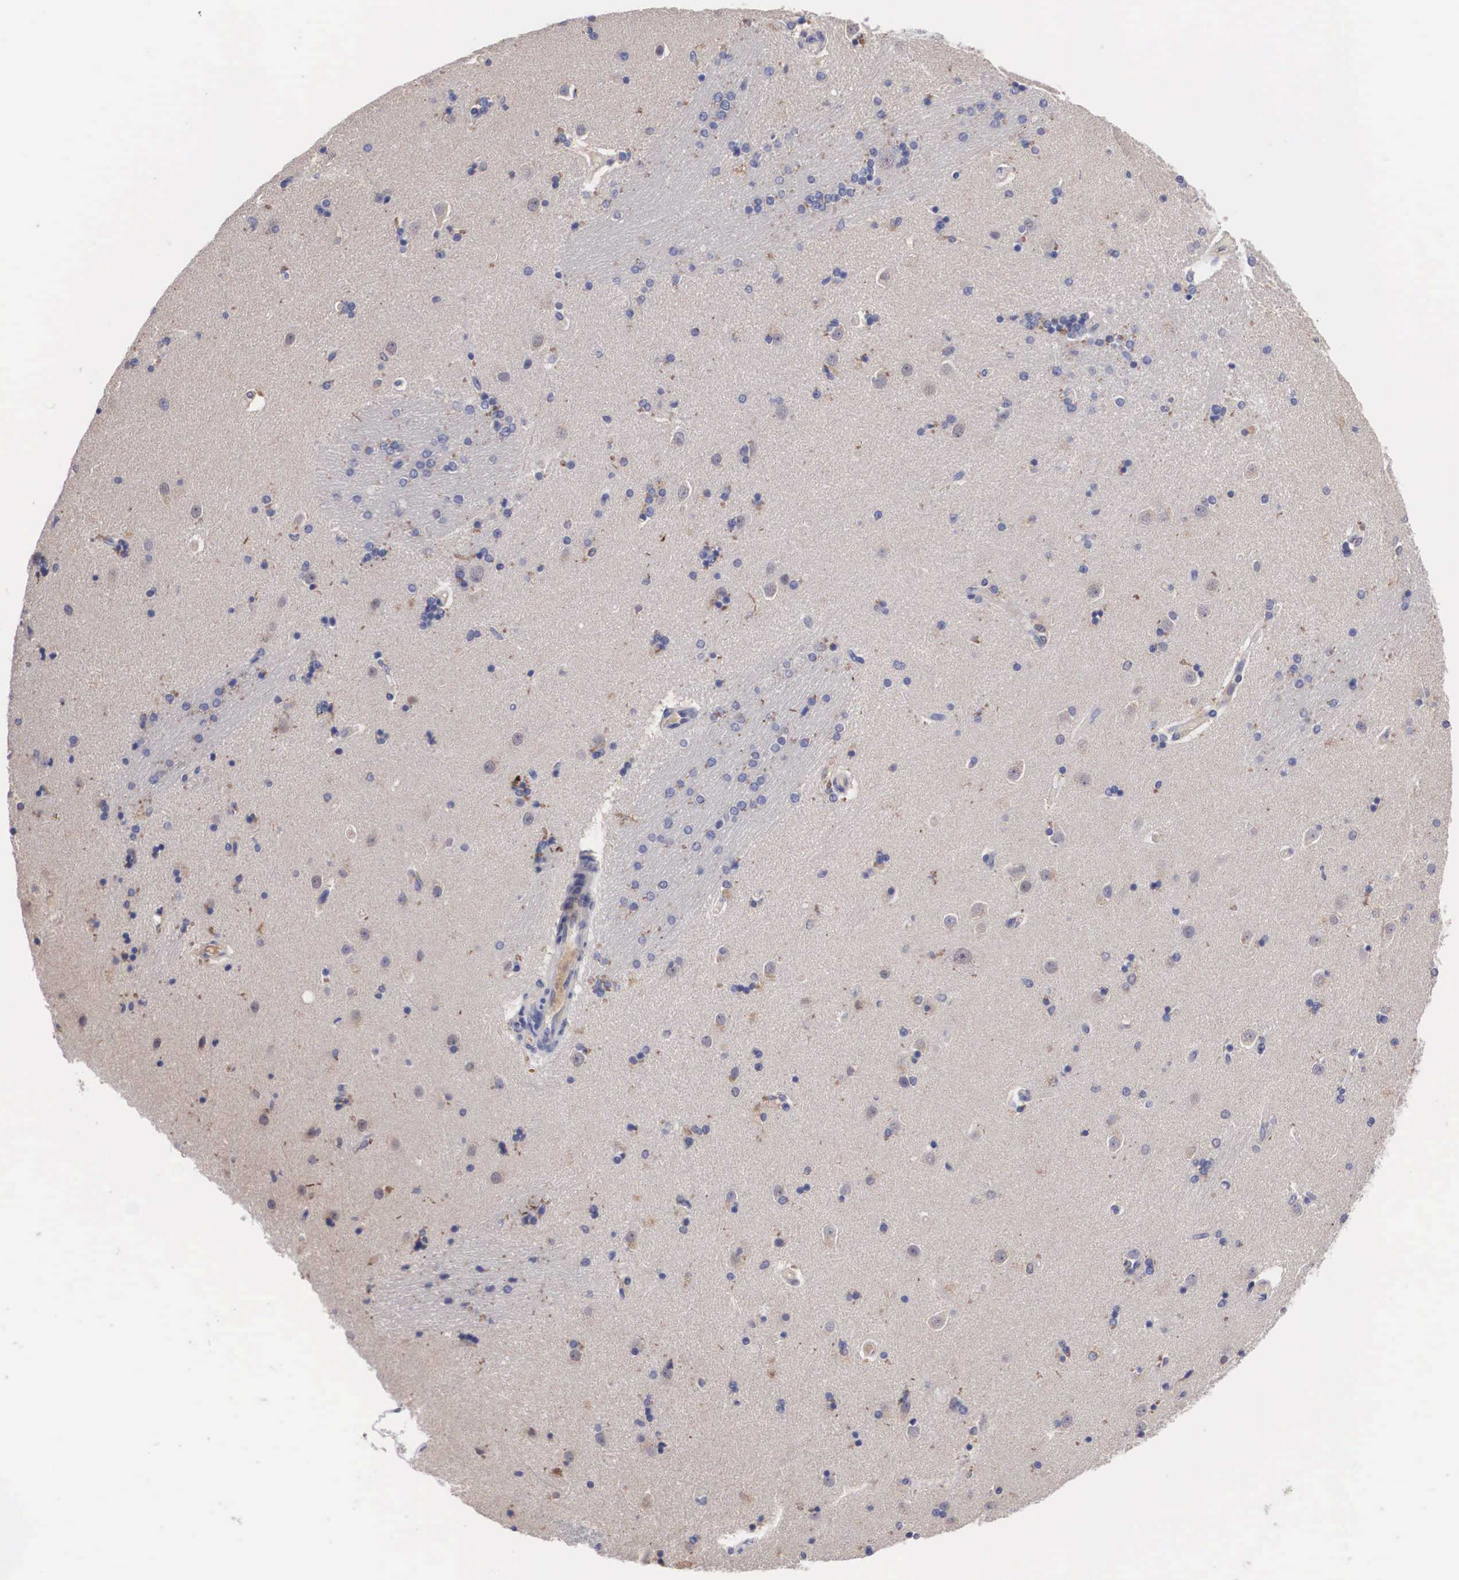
{"staining": {"intensity": "weak", "quantity": "<25%", "location": "cytoplasmic/membranous"}, "tissue": "caudate", "cell_type": "Glial cells", "image_type": "normal", "snomed": [{"axis": "morphology", "description": "Normal tissue, NOS"}, {"axis": "topography", "description": "Lateral ventricle wall"}], "caption": "An immunohistochemistry (IHC) image of unremarkable caudate is shown. There is no staining in glial cells of caudate.", "gene": "ABHD4", "patient": {"sex": "female", "age": 54}}